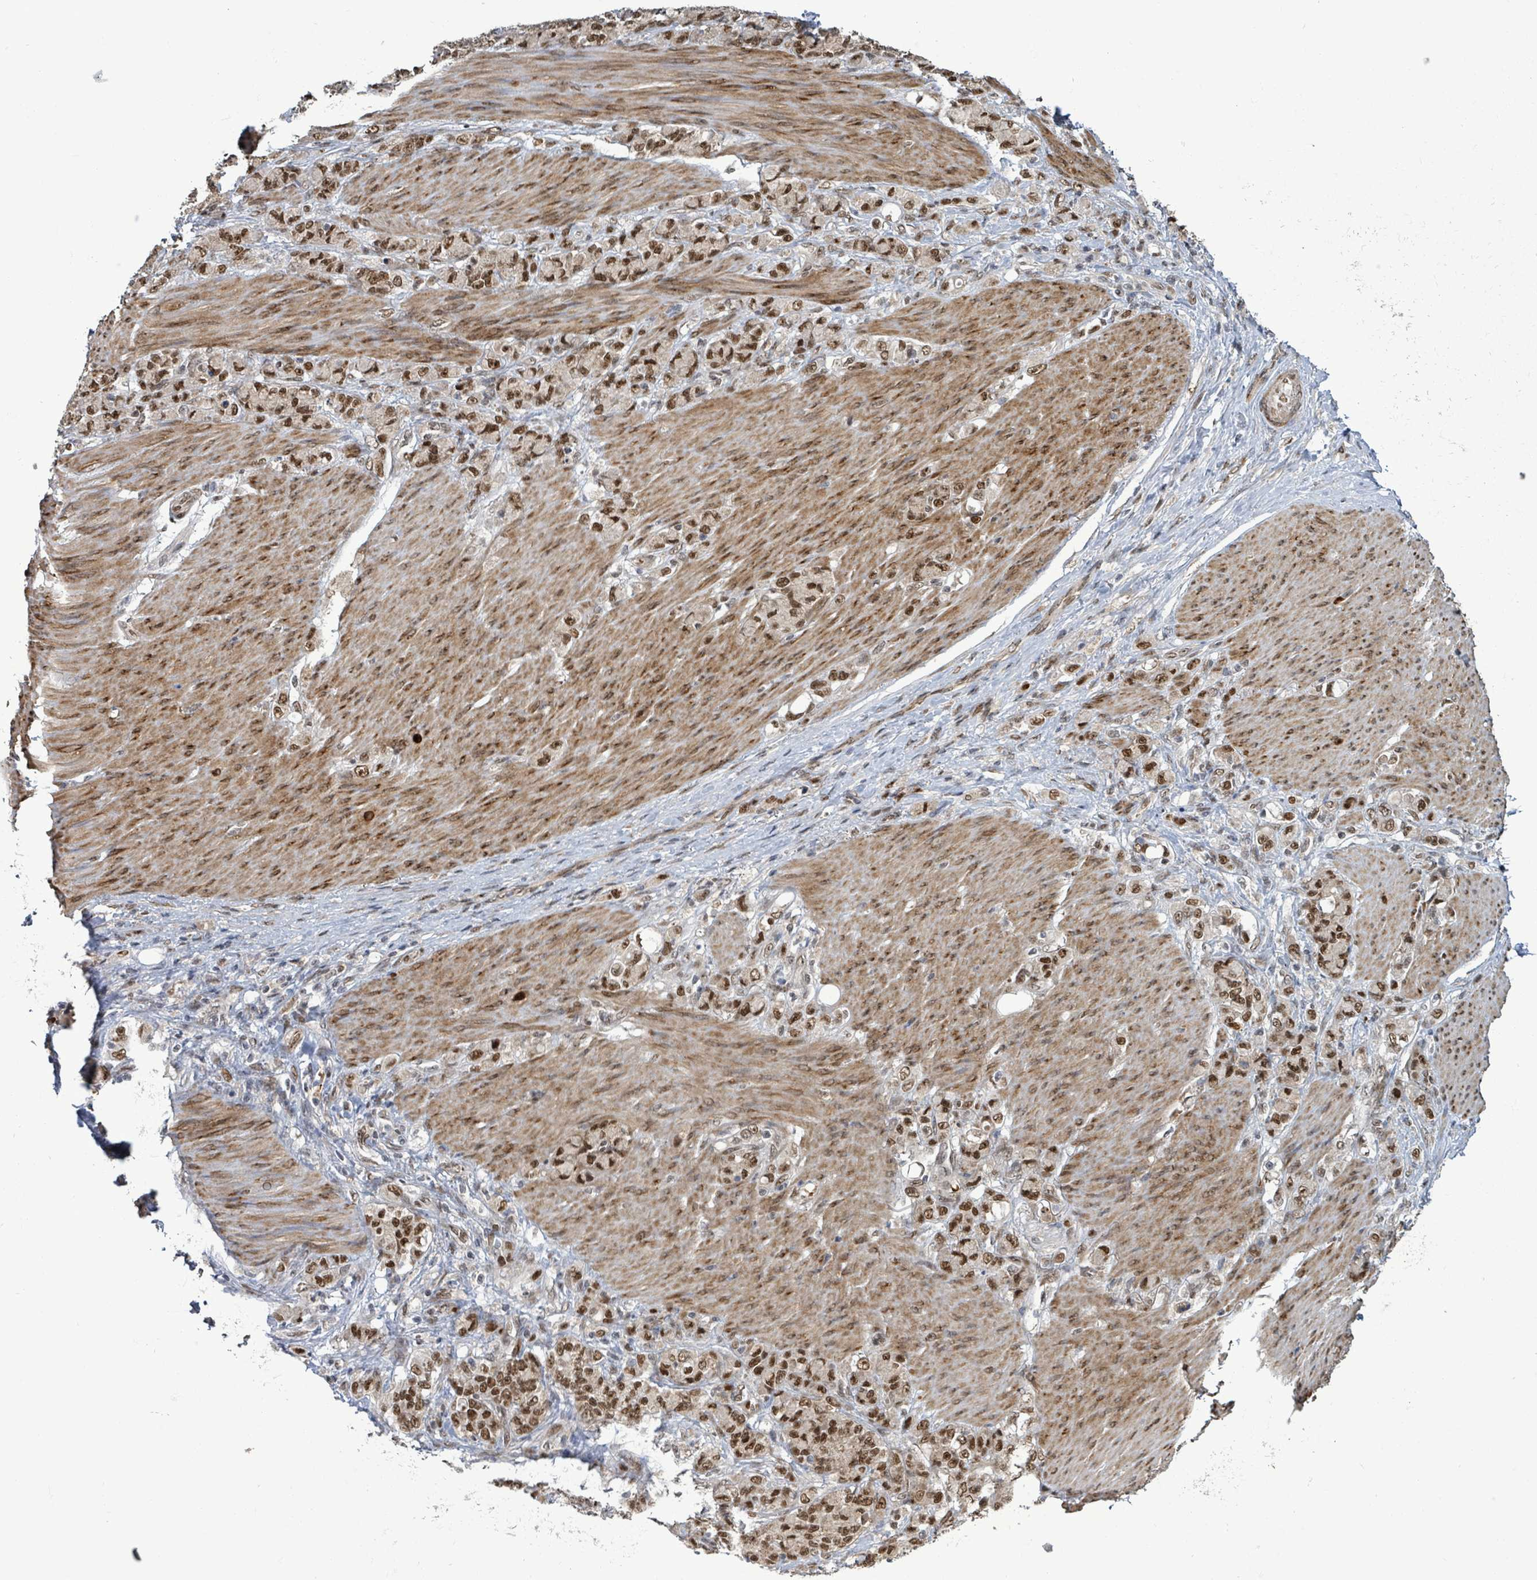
{"staining": {"intensity": "moderate", "quantity": ">75%", "location": "nuclear"}, "tissue": "stomach cancer", "cell_type": "Tumor cells", "image_type": "cancer", "snomed": [{"axis": "morphology", "description": "Normal tissue, NOS"}, {"axis": "morphology", "description": "Adenocarcinoma, NOS"}, {"axis": "topography", "description": "Stomach"}], "caption": "High-magnification brightfield microscopy of stomach cancer stained with DAB (brown) and counterstained with hematoxylin (blue). tumor cells exhibit moderate nuclear expression is identified in approximately>75% of cells. The protein of interest is stained brown, and the nuclei are stained in blue (DAB IHC with brightfield microscopy, high magnification).", "gene": "PATZ1", "patient": {"sex": "female", "age": 79}}